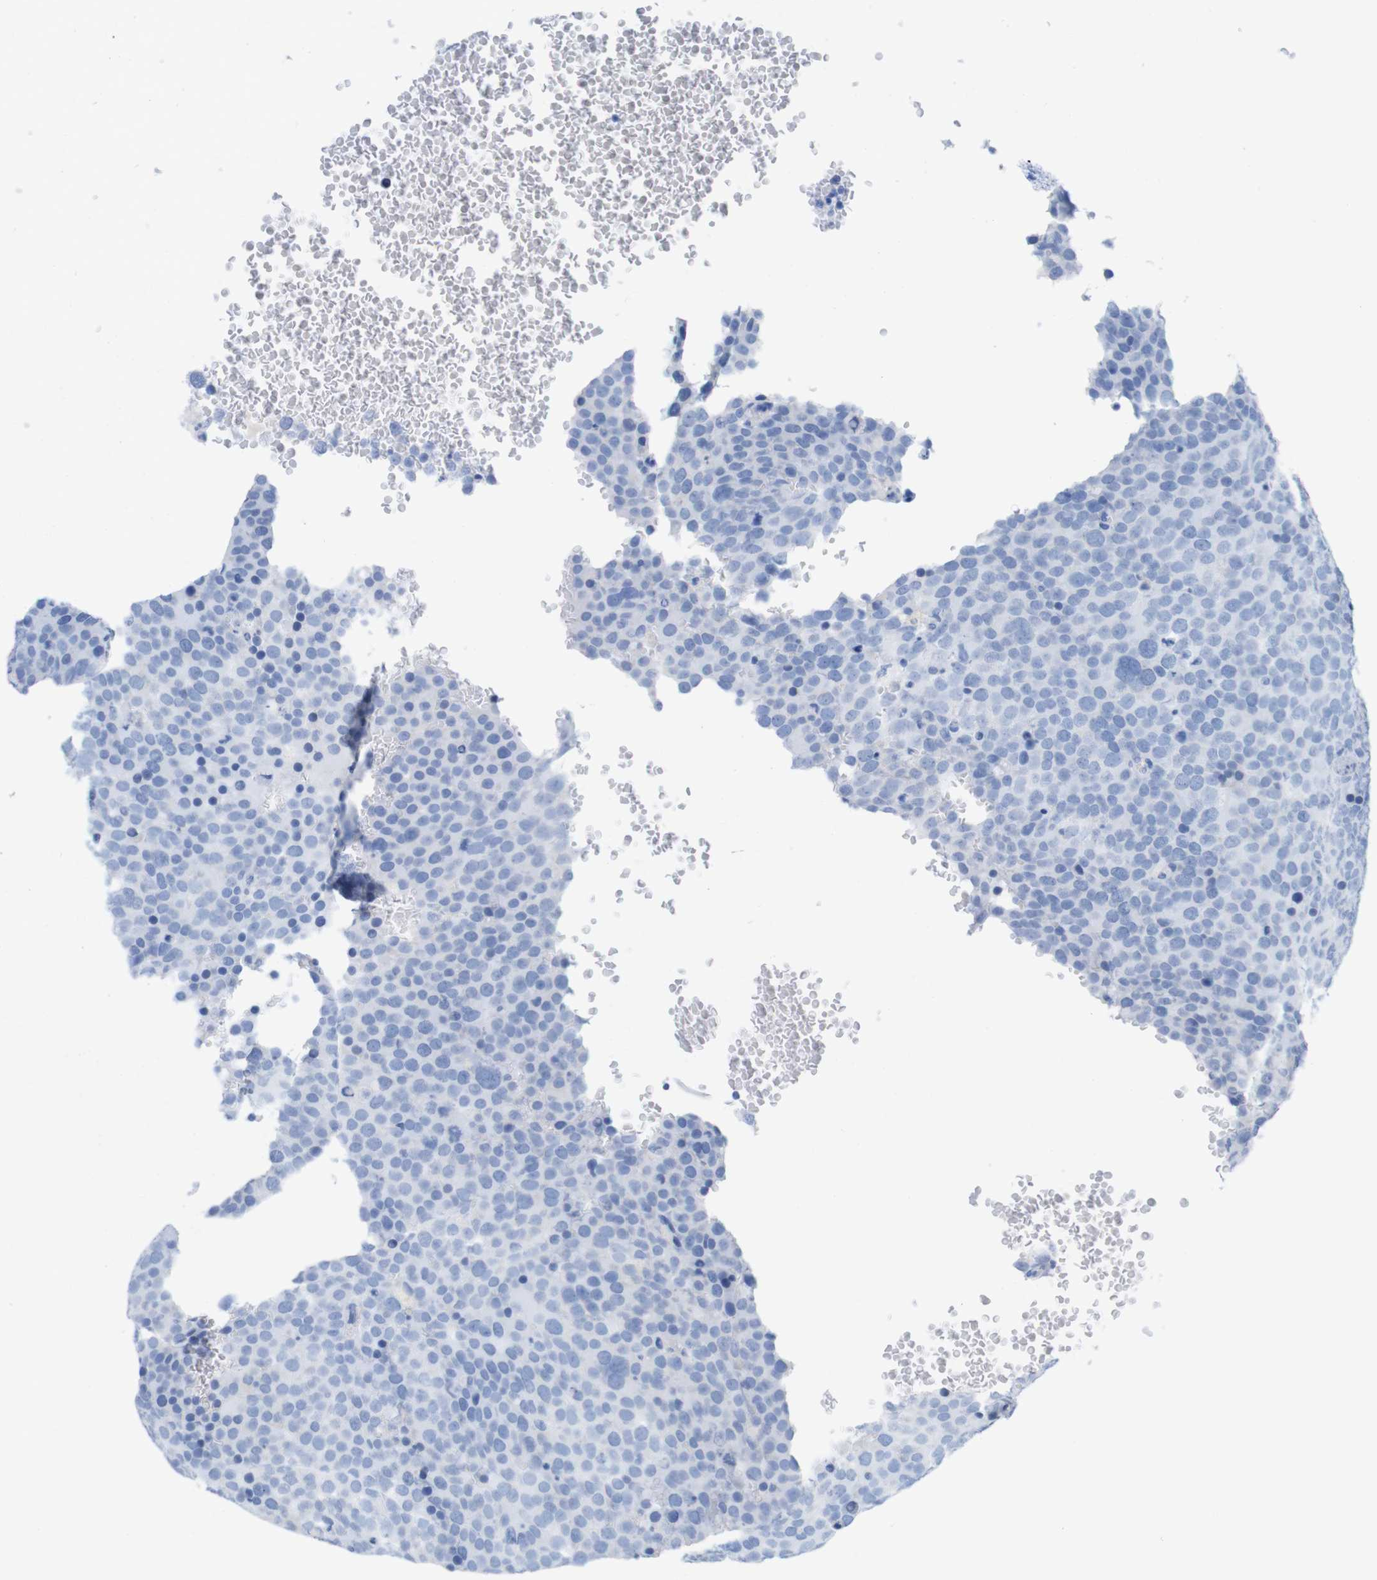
{"staining": {"intensity": "negative", "quantity": "none", "location": "none"}, "tissue": "testis cancer", "cell_type": "Tumor cells", "image_type": "cancer", "snomed": [{"axis": "morphology", "description": "Seminoma, NOS"}, {"axis": "topography", "description": "Testis"}], "caption": "High power microscopy image of an immunohistochemistry (IHC) photomicrograph of testis cancer (seminoma), revealing no significant positivity in tumor cells.", "gene": "LAG3", "patient": {"sex": "male", "age": 71}}